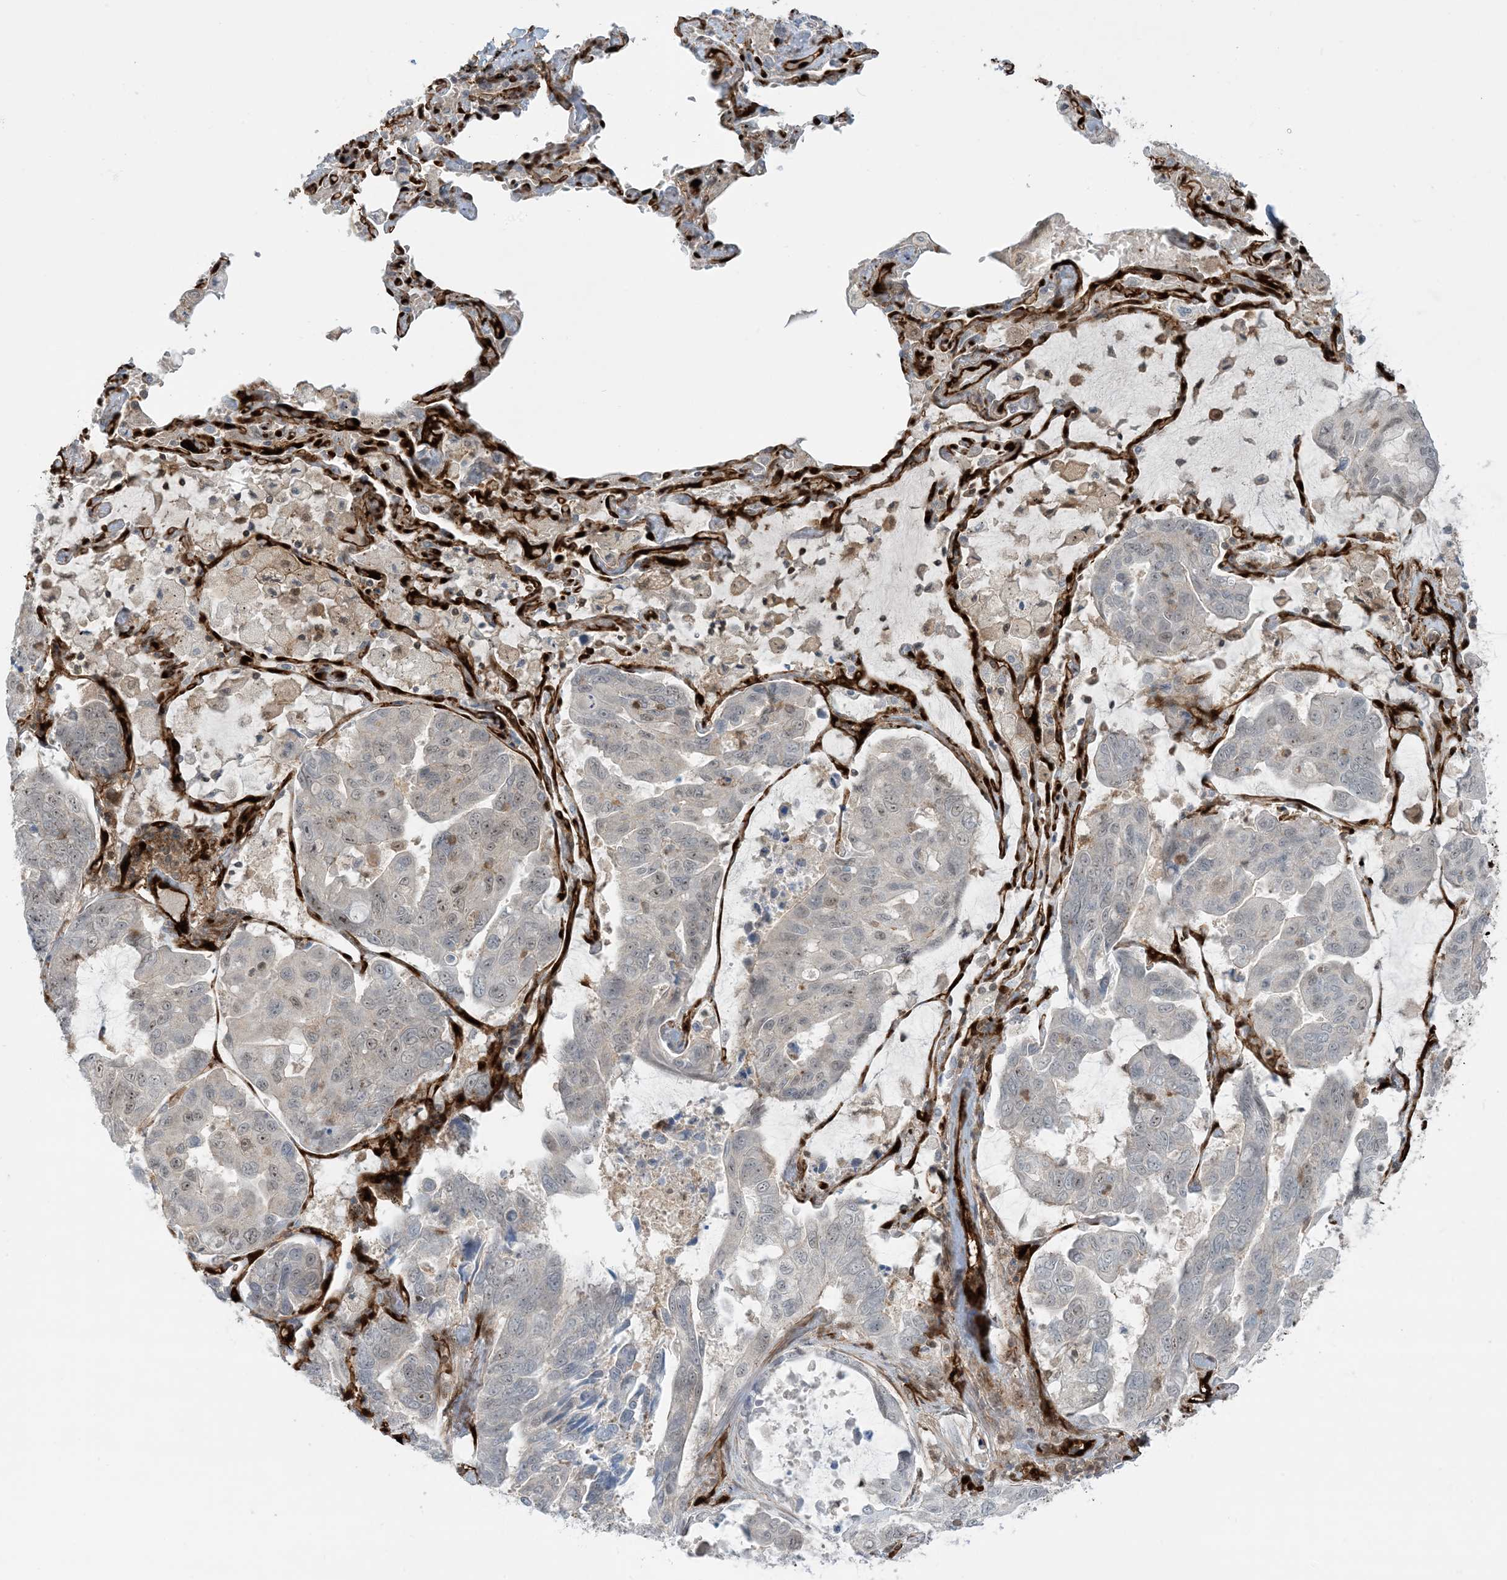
{"staining": {"intensity": "negative", "quantity": "none", "location": "none"}, "tissue": "lung cancer", "cell_type": "Tumor cells", "image_type": "cancer", "snomed": [{"axis": "morphology", "description": "Adenocarcinoma, NOS"}, {"axis": "topography", "description": "Lung"}], "caption": "Tumor cells show no significant protein expression in lung cancer (adenocarcinoma).", "gene": "PPM1F", "patient": {"sex": "male", "age": 64}}